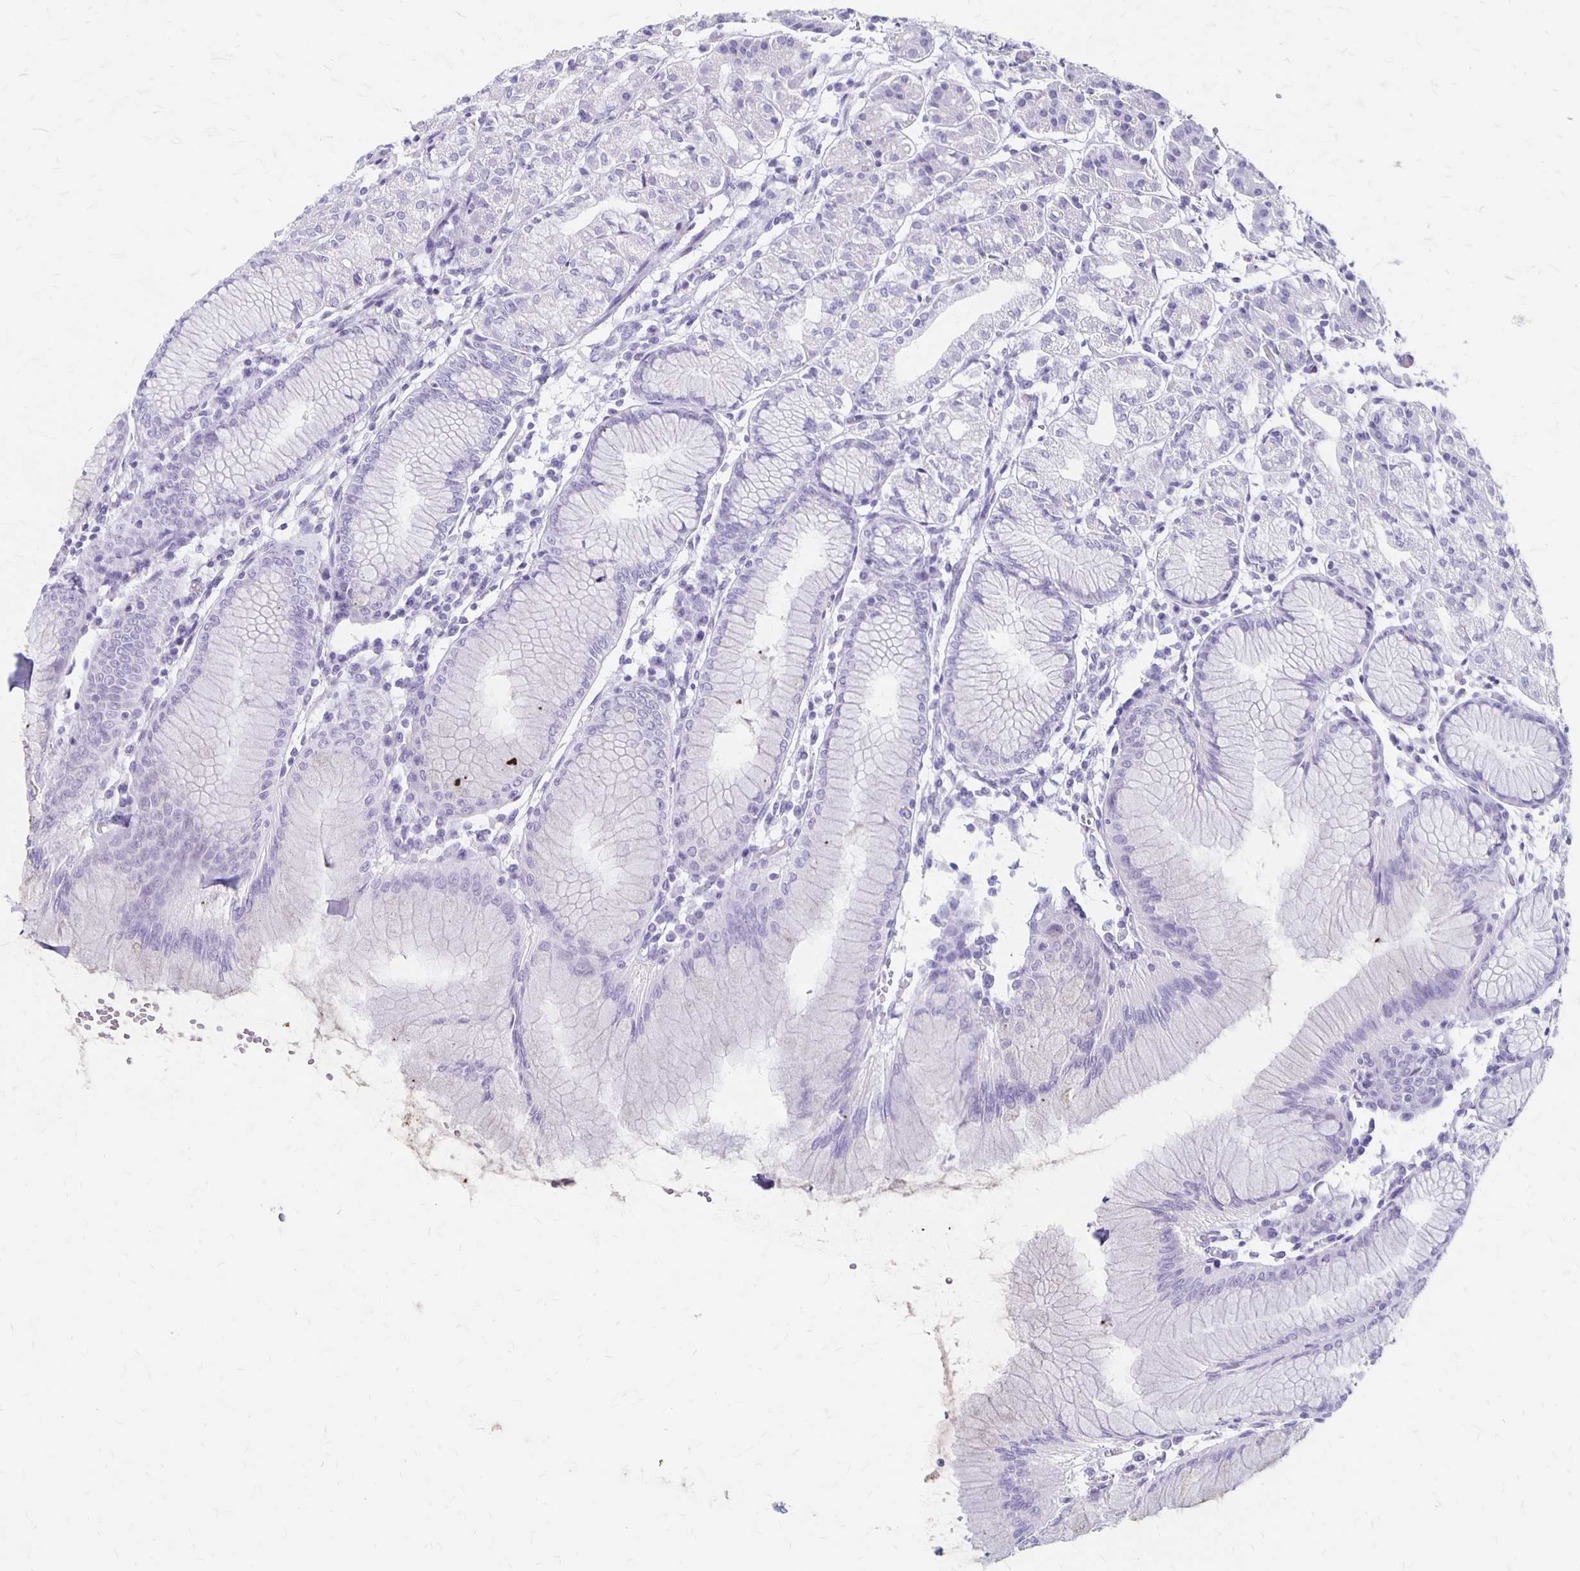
{"staining": {"intensity": "negative", "quantity": "none", "location": "none"}, "tissue": "stomach", "cell_type": "Glandular cells", "image_type": "normal", "snomed": [{"axis": "morphology", "description": "Normal tissue, NOS"}, {"axis": "topography", "description": "Stomach"}], "caption": "Histopathology image shows no significant protein expression in glandular cells of normal stomach. Nuclei are stained in blue.", "gene": "MAGEC2", "patient": {"sex": "female", "age": 57}}